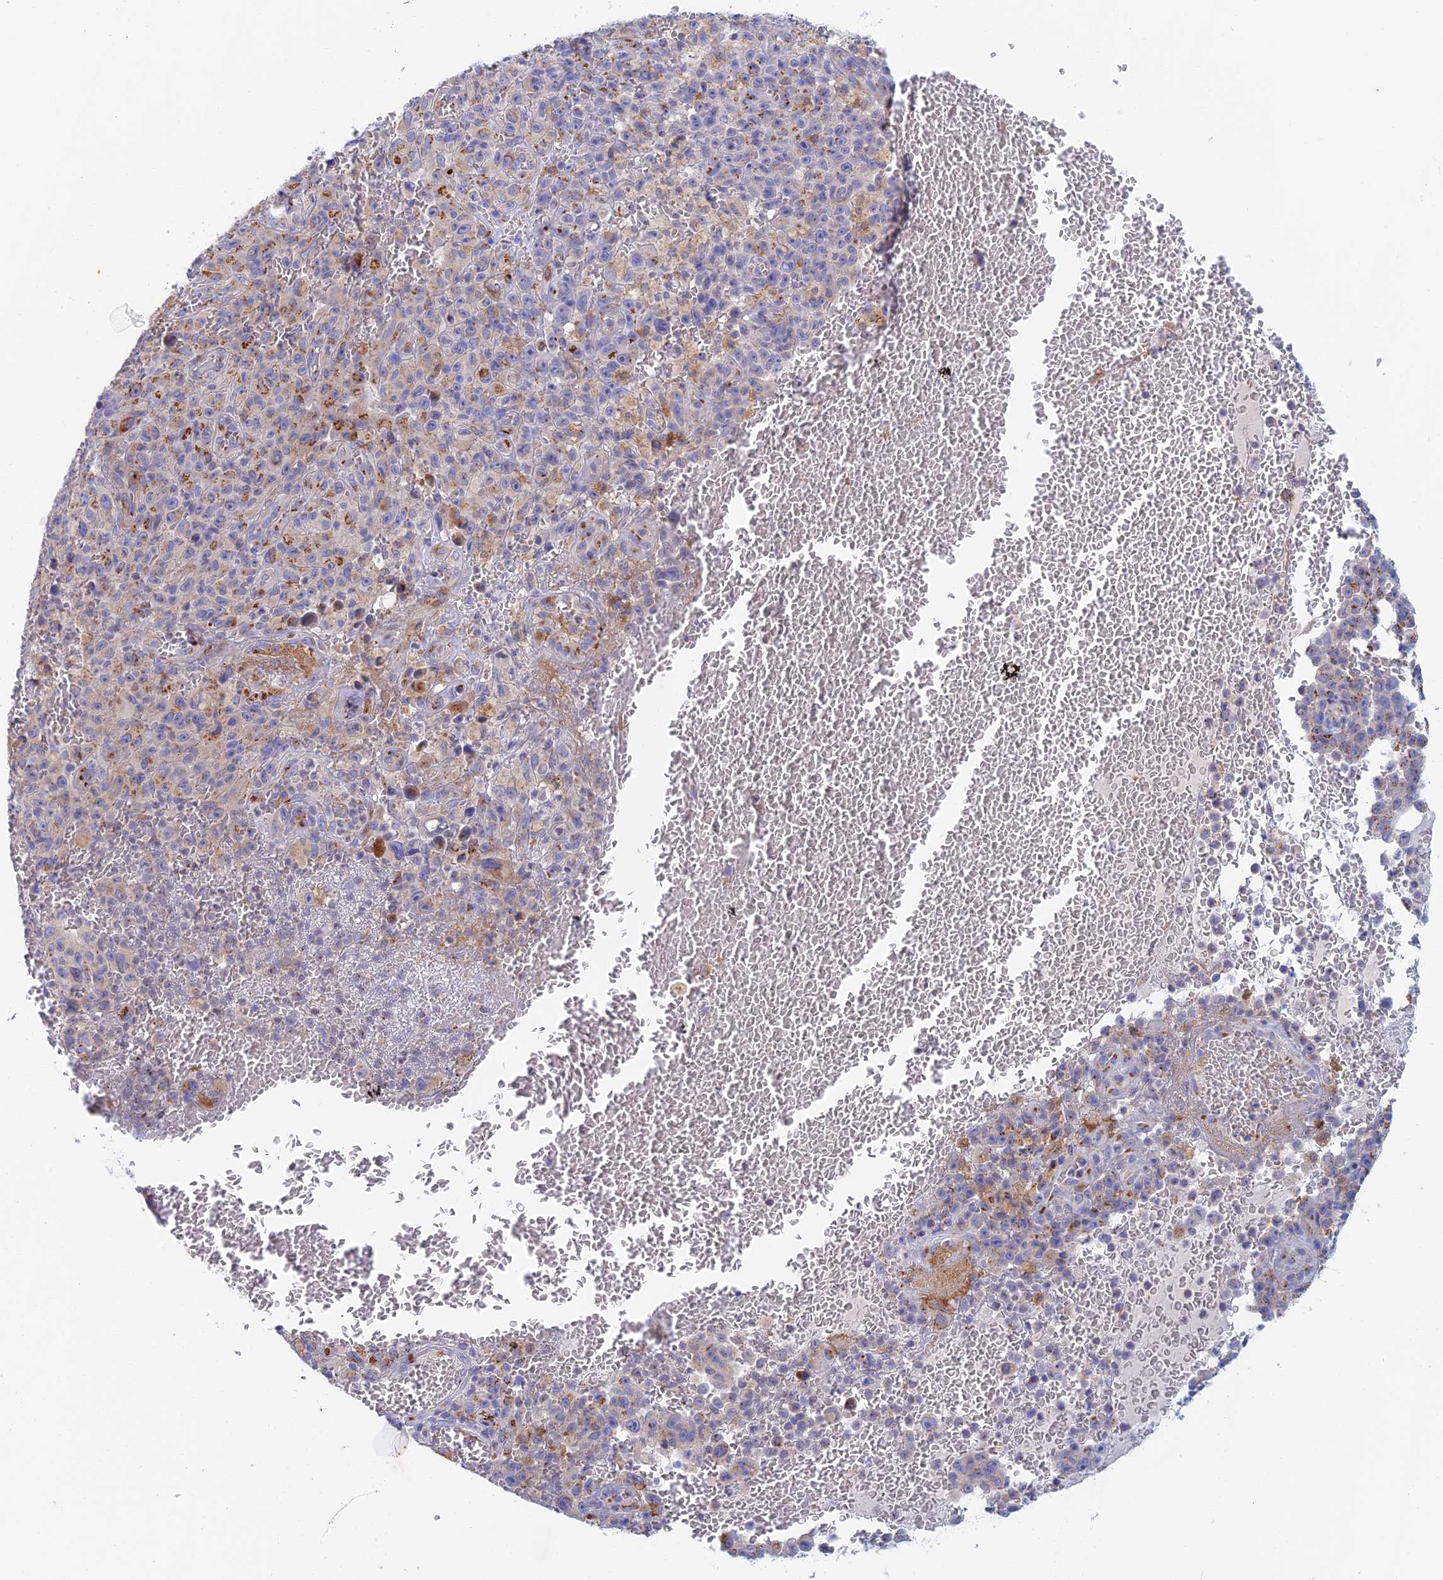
{"staining": {"intensity": "strong", "quantity": "25%-75%", "location": "cytoplasmic/membranous"}, "tissue": "melanoma", "cell_type": "Tumor cells", "image_type": "cancer", "snomed": [{"axis": "morphology", "description": "Malignant melanoma, NOS"}, {"axis": "topography", "description": "Skin"}], "caption": "About 25%-75% of tumor cells in malignant melanoma reveal strong cytoplasmic/membranous protein staining as visualized by brown immunohistochemical staining.", "gene": "SLC24A3", "patient": {"sex": "female", "age": 82}}